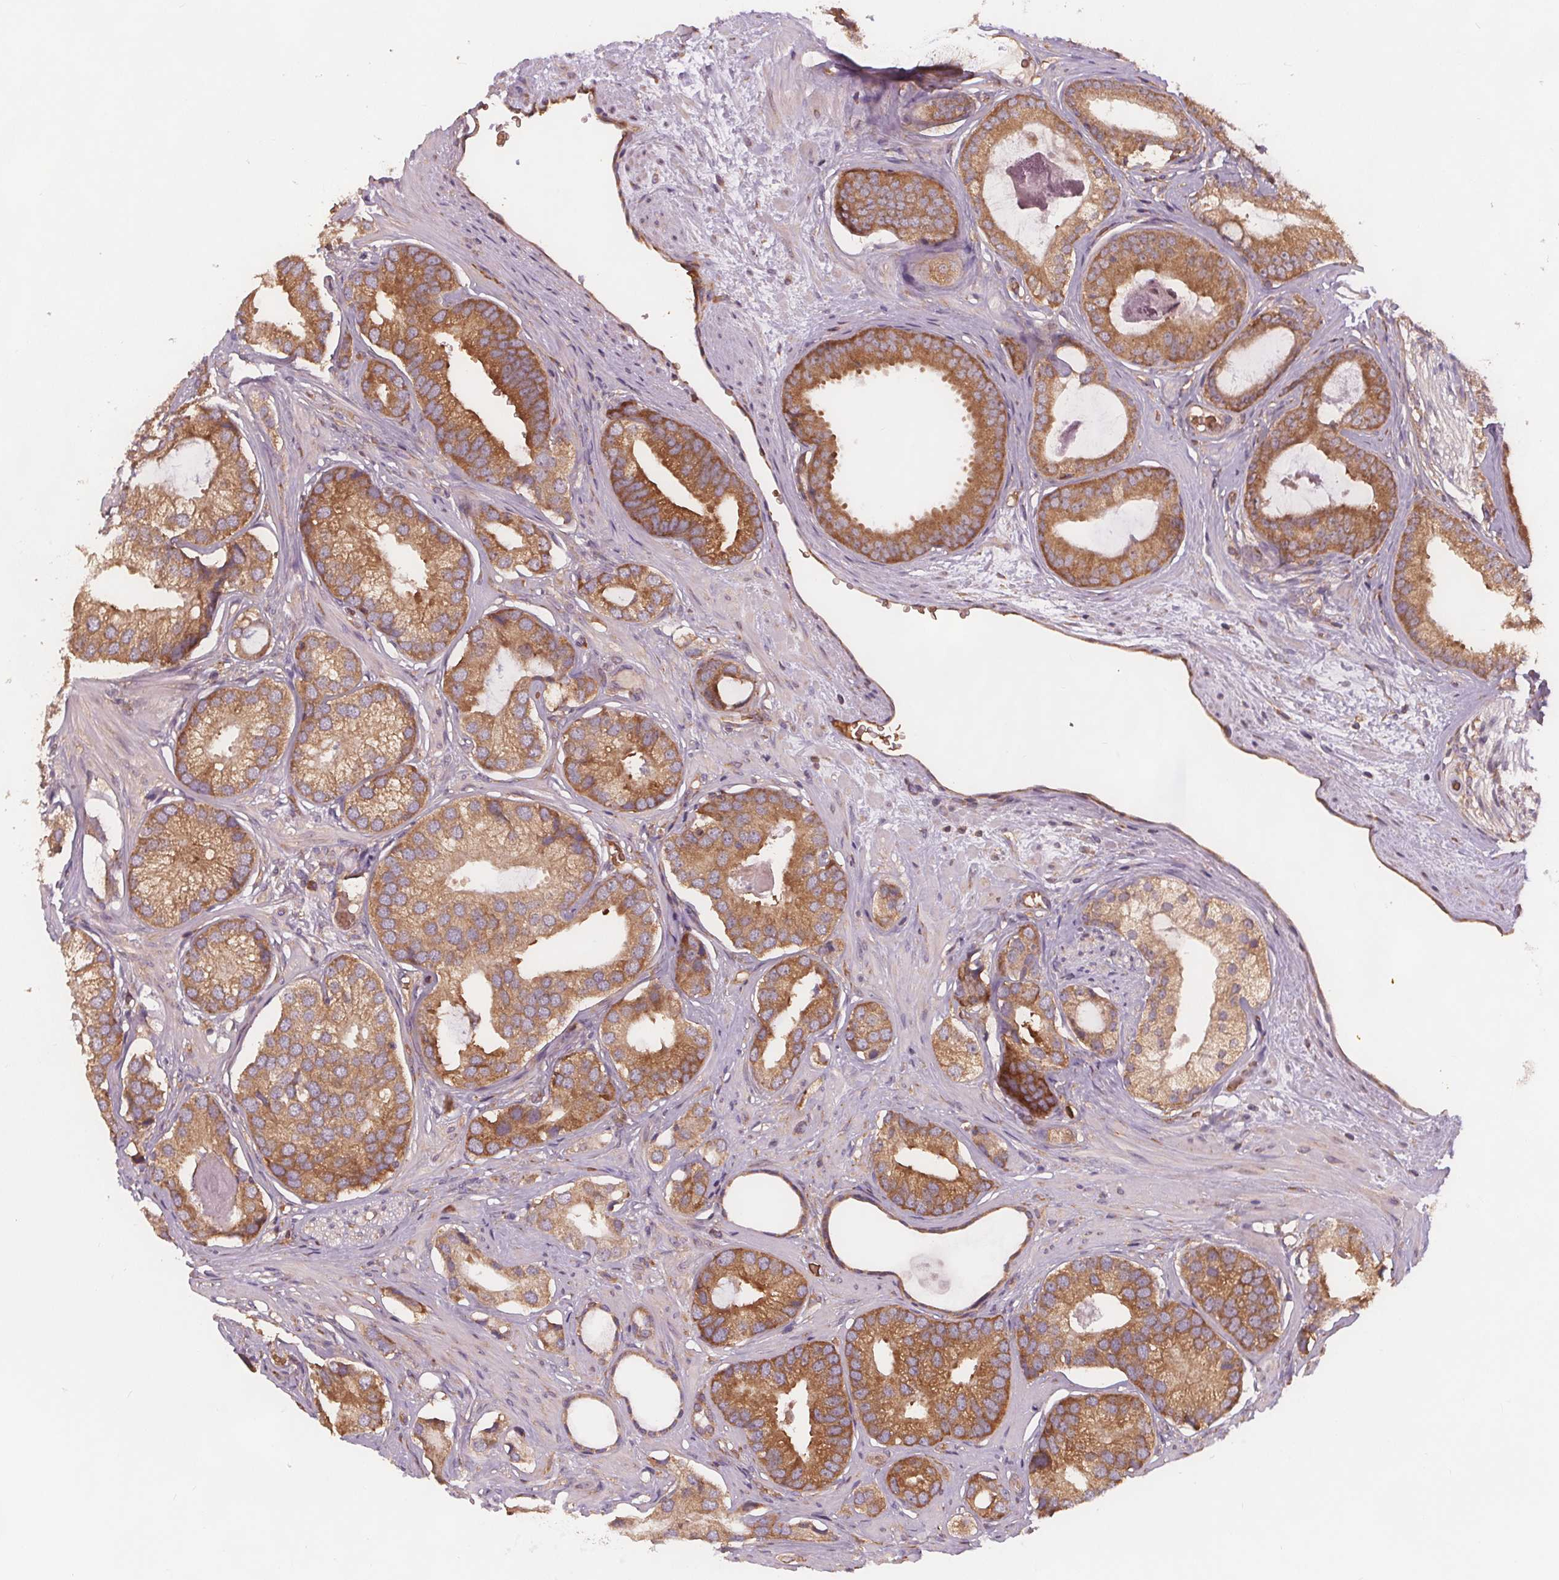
{"staining": {"intensity": "moderate", "quantity": ">75%", "location": "cytoplasmic/membranous"}, "tissue": "prostate cancer", "cell_type": "Tumor cells", "image_type": "cancer", "snomed": [{"axis": "morphology", "description": "Adenocarcinoma, Low grade"}, {"axis": "topography", "description": "Prostate"}], "caption": "Prostate cancer (adenocarcinoma (low-grade)) tissue exhibits moderate cytoplasmic/membranous positivity in about >75% of tumor cells", "gene": "EIF3D", "patient": {"sex": "male", "age": 61}}